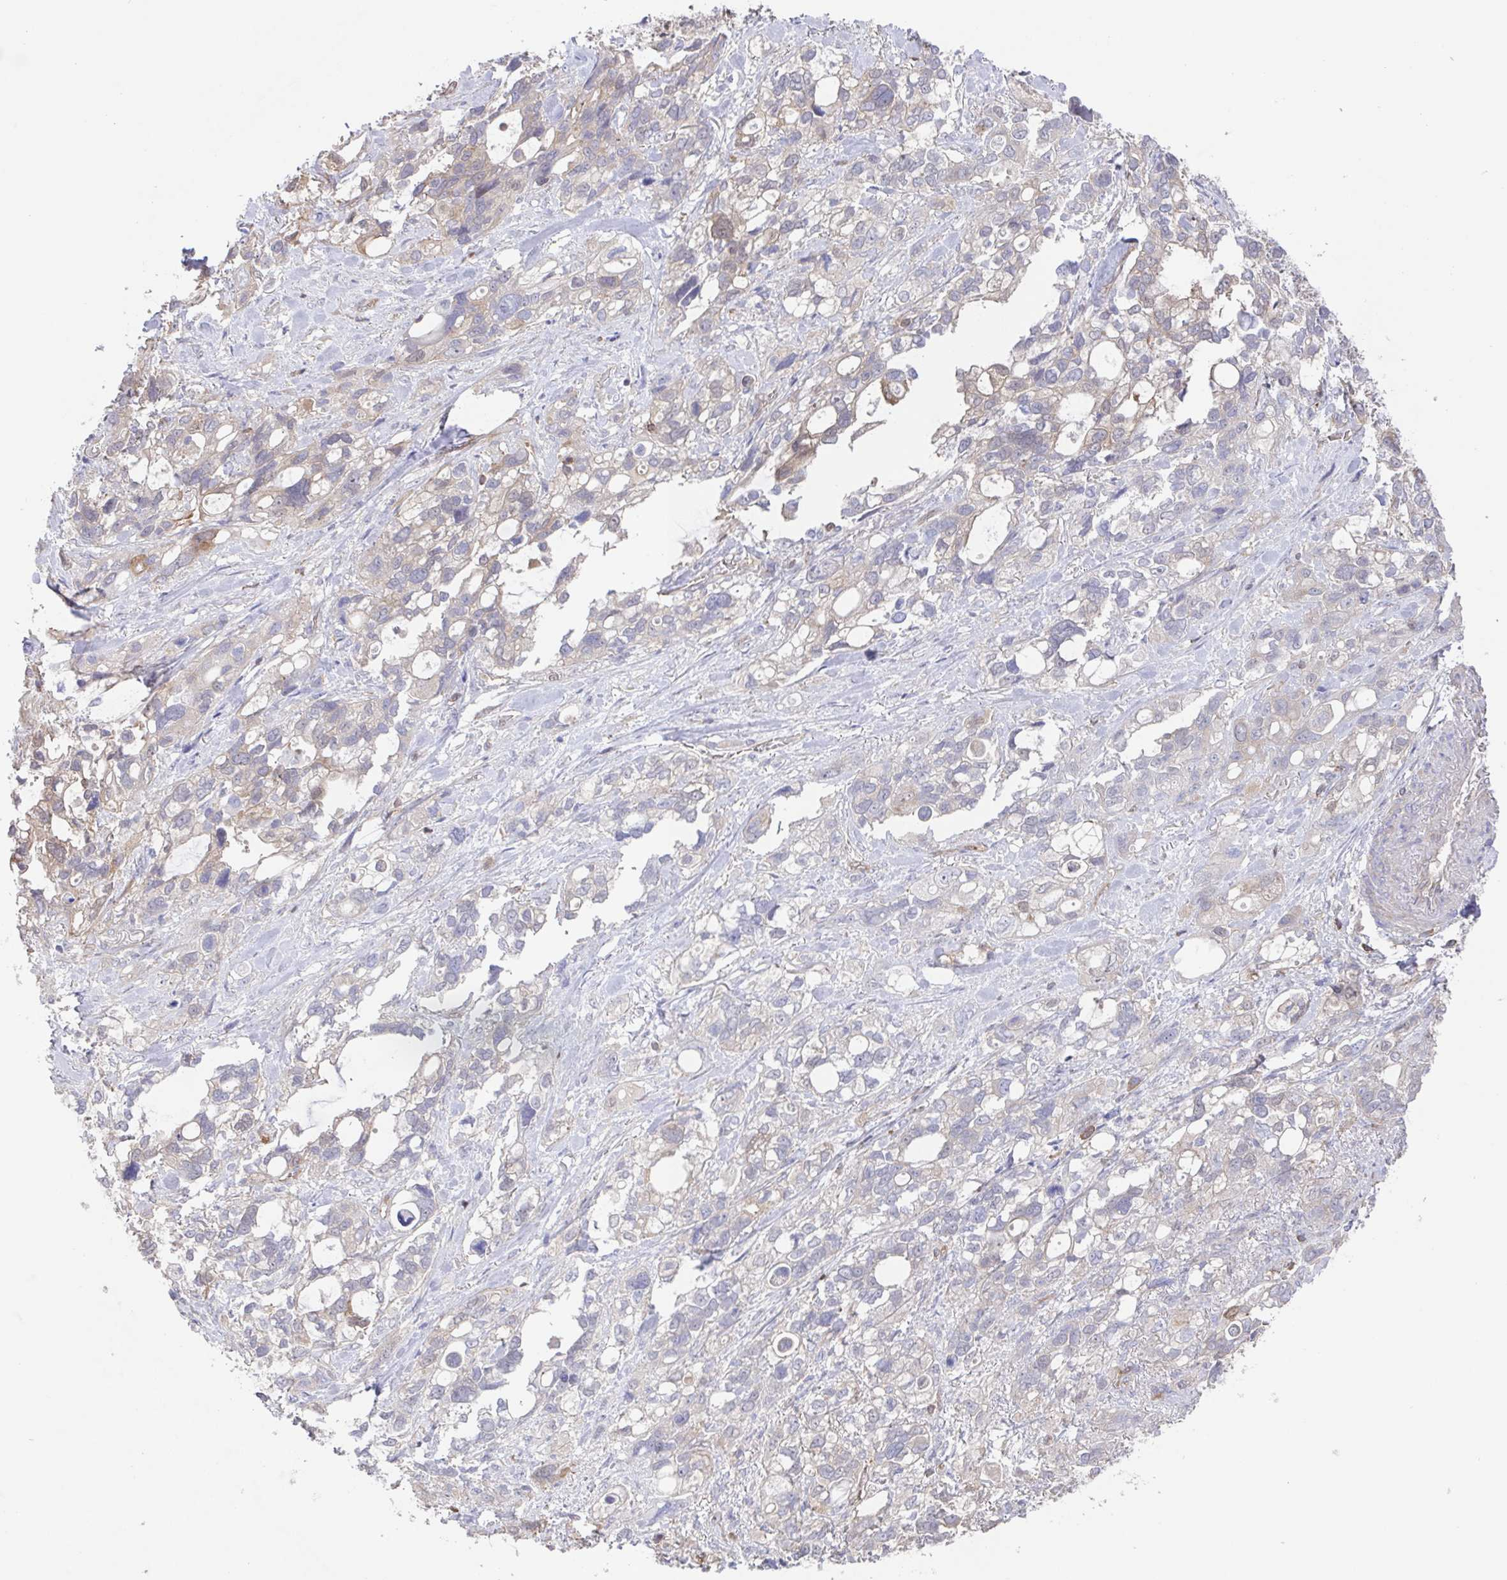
{"staining": {"intensity": "weak", "quantity": "<25%", "location": "cytoplasmic/membranous"}, "tissue": "stomach cancer", "cell_type": "Tumor cells", "image_type": "cancer", "snomed": [{"axis": "morphology", "description": "Adenocarcinoma, NOS"}, {"axis": "topography", "description": "Stomach, upper"}], "caption": "Image shows no significant protein positivity in tumor cells of stomach cancer (adenocarcinoma). (Stains: DAB (3,3'-diaminobenzidine) IHC with hematoxylin counter stain, Microscopy: brightfield microscopy at high magnification).", "gene": "AGFG2", "patient": {"sex": "female", "age": 81}}